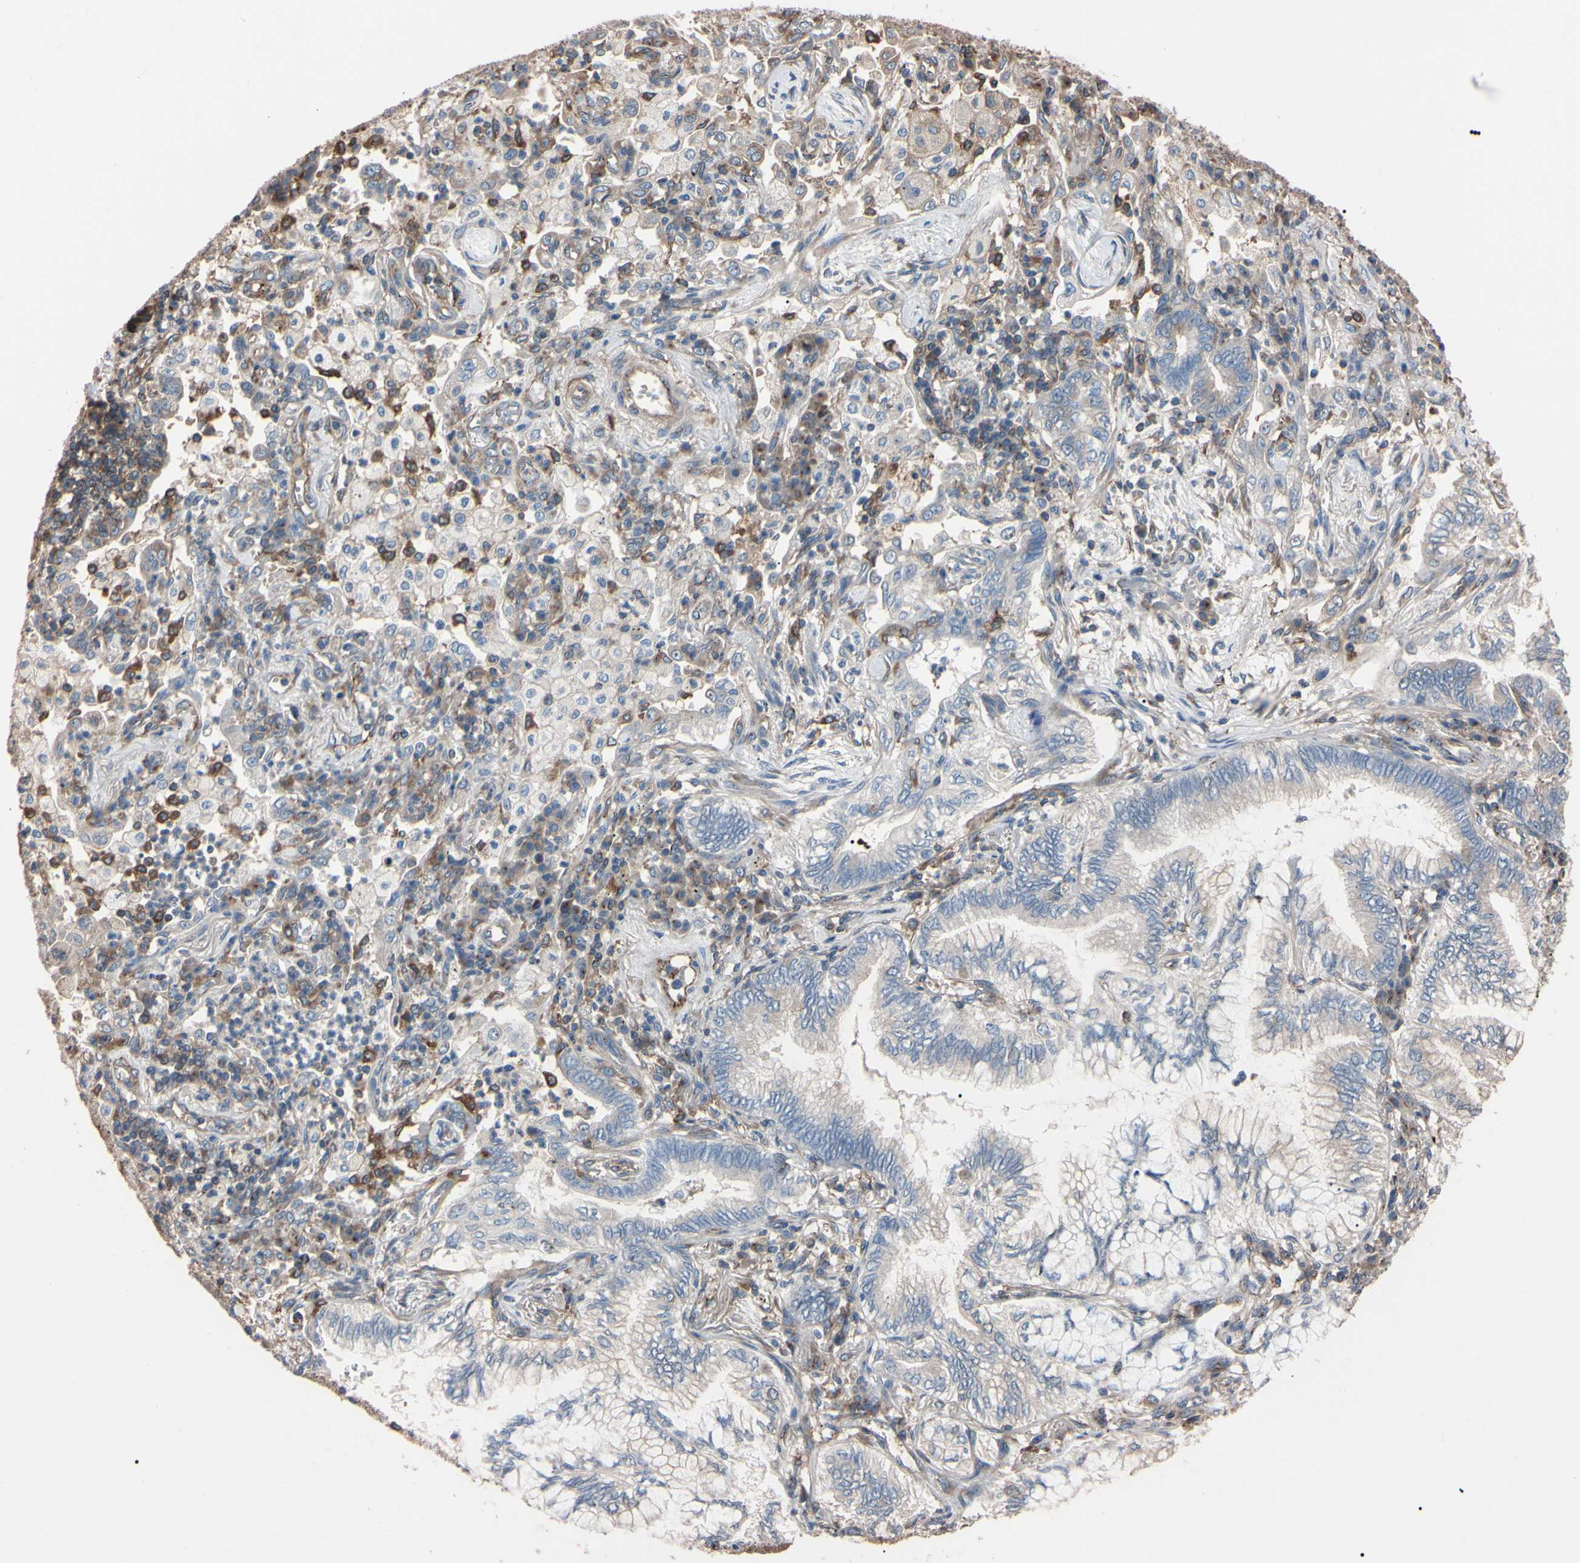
{"staining": {"intensity": "weak", "quantity": ">75%", "location": "cytoplasmic/membranous"}, "tissue": "lung cancer", "cell_type": "Tumor cells", "image_type": "cancer", "snomed": [{"axis": "morphology", "description": "Normal tissue, NOS"}, {"axis": "morphology", "description": "Adenocarcinoma, NOS"}, {"axis": "topography", "description": "Bronchus"}, {"axis": "topography", "description": "Lung"}], "caption": "This histopathology image demonstrates immunohistochemistry (IHC) staining of adenocarcinoma (lung), with low weak cytoplasmic/membranous positivity in about >75% of tumor cells.", "gene": "PRKACA", "patient": {"sex": "female", "age": 70}}